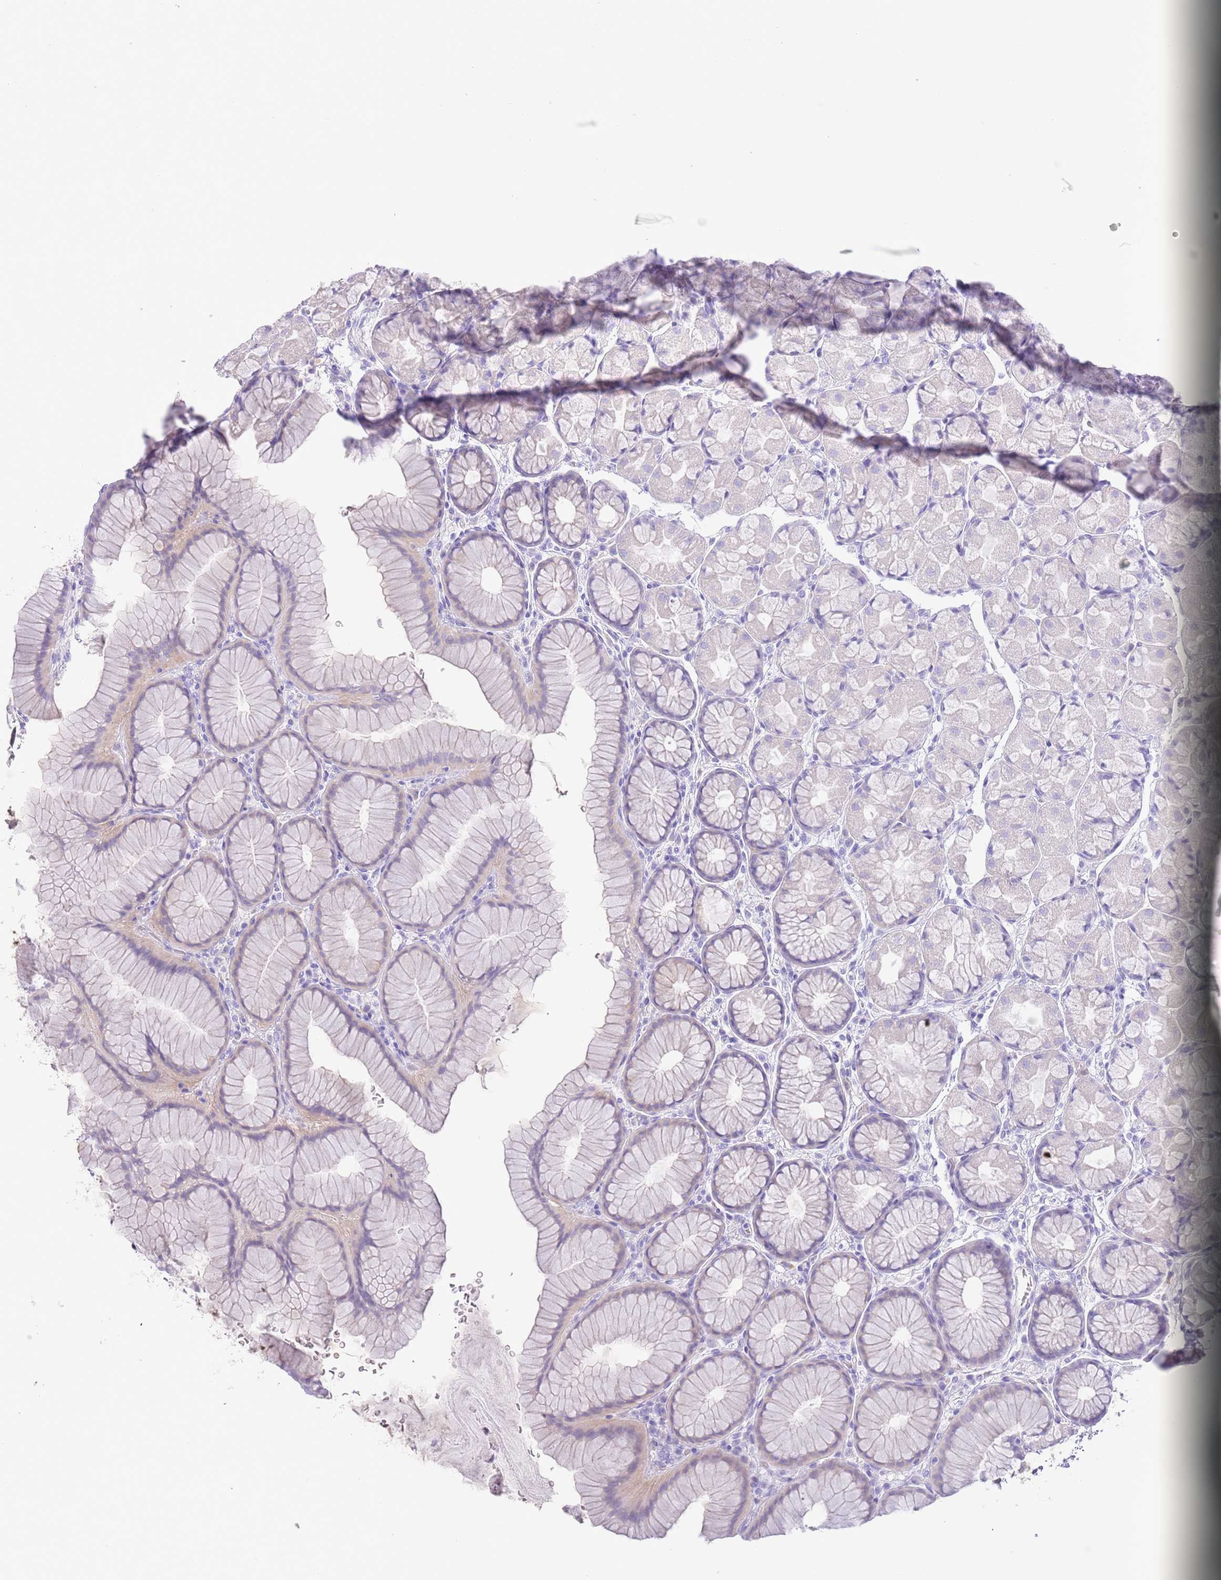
{"staining": {"intensity": "weak", "quantity": "<25%", "location": "cytoplasmic/membranous"}, "tissue": "stomach", "cell_type": "Glandular cells", "image_type": "normal", "snomed": [{"axis": "morphology", "description": "Normal tissue, NOS"}, {"axis": "topography", "description": "Stomach"}], "caption": "A micrograph of human stomach is negative for staining in glandular cells. Nuclei are stained in blue.", "gene": "ACR", "patient": {"sex": "male", "age": 57}}